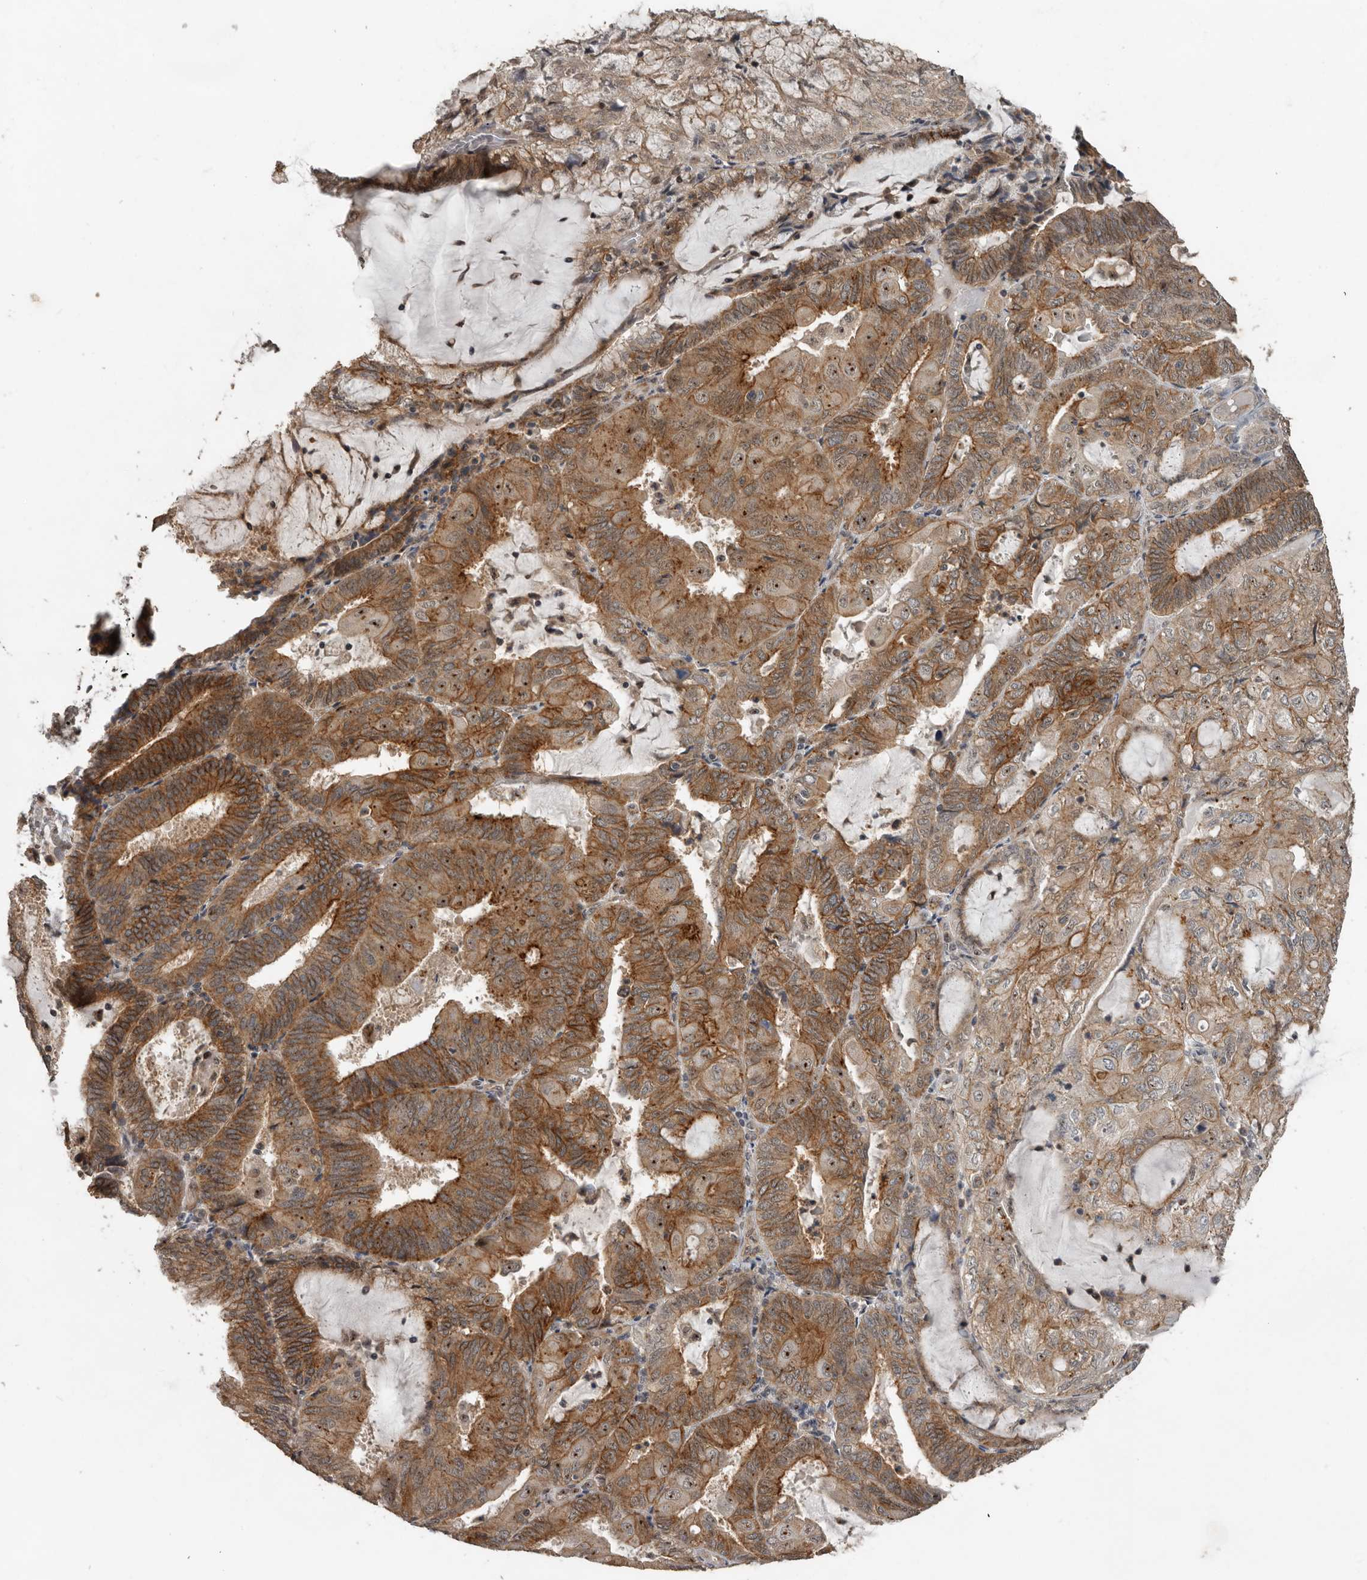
{"staining": {"intensity": "strong", "quantity": "25%-75%", "location": "cytoplasmic/membranous"}, "tissue": "endometrial cancer", "cell_type": "Tumor cells", "image_type": "cancer", "snomed": [{"axis": "morphology", "description": "Adenocarcinoma, NOS"}, {"axis": "topography", "description": "Endometrium"}], "caption": "Protein staining of endometrial cancer tissue reveals strong cytoplasmic/membranous staining in approximately 25%-75% of tumor cells.", "gene": "CEP350", "patient": {"sex": "female", "age": 81}}